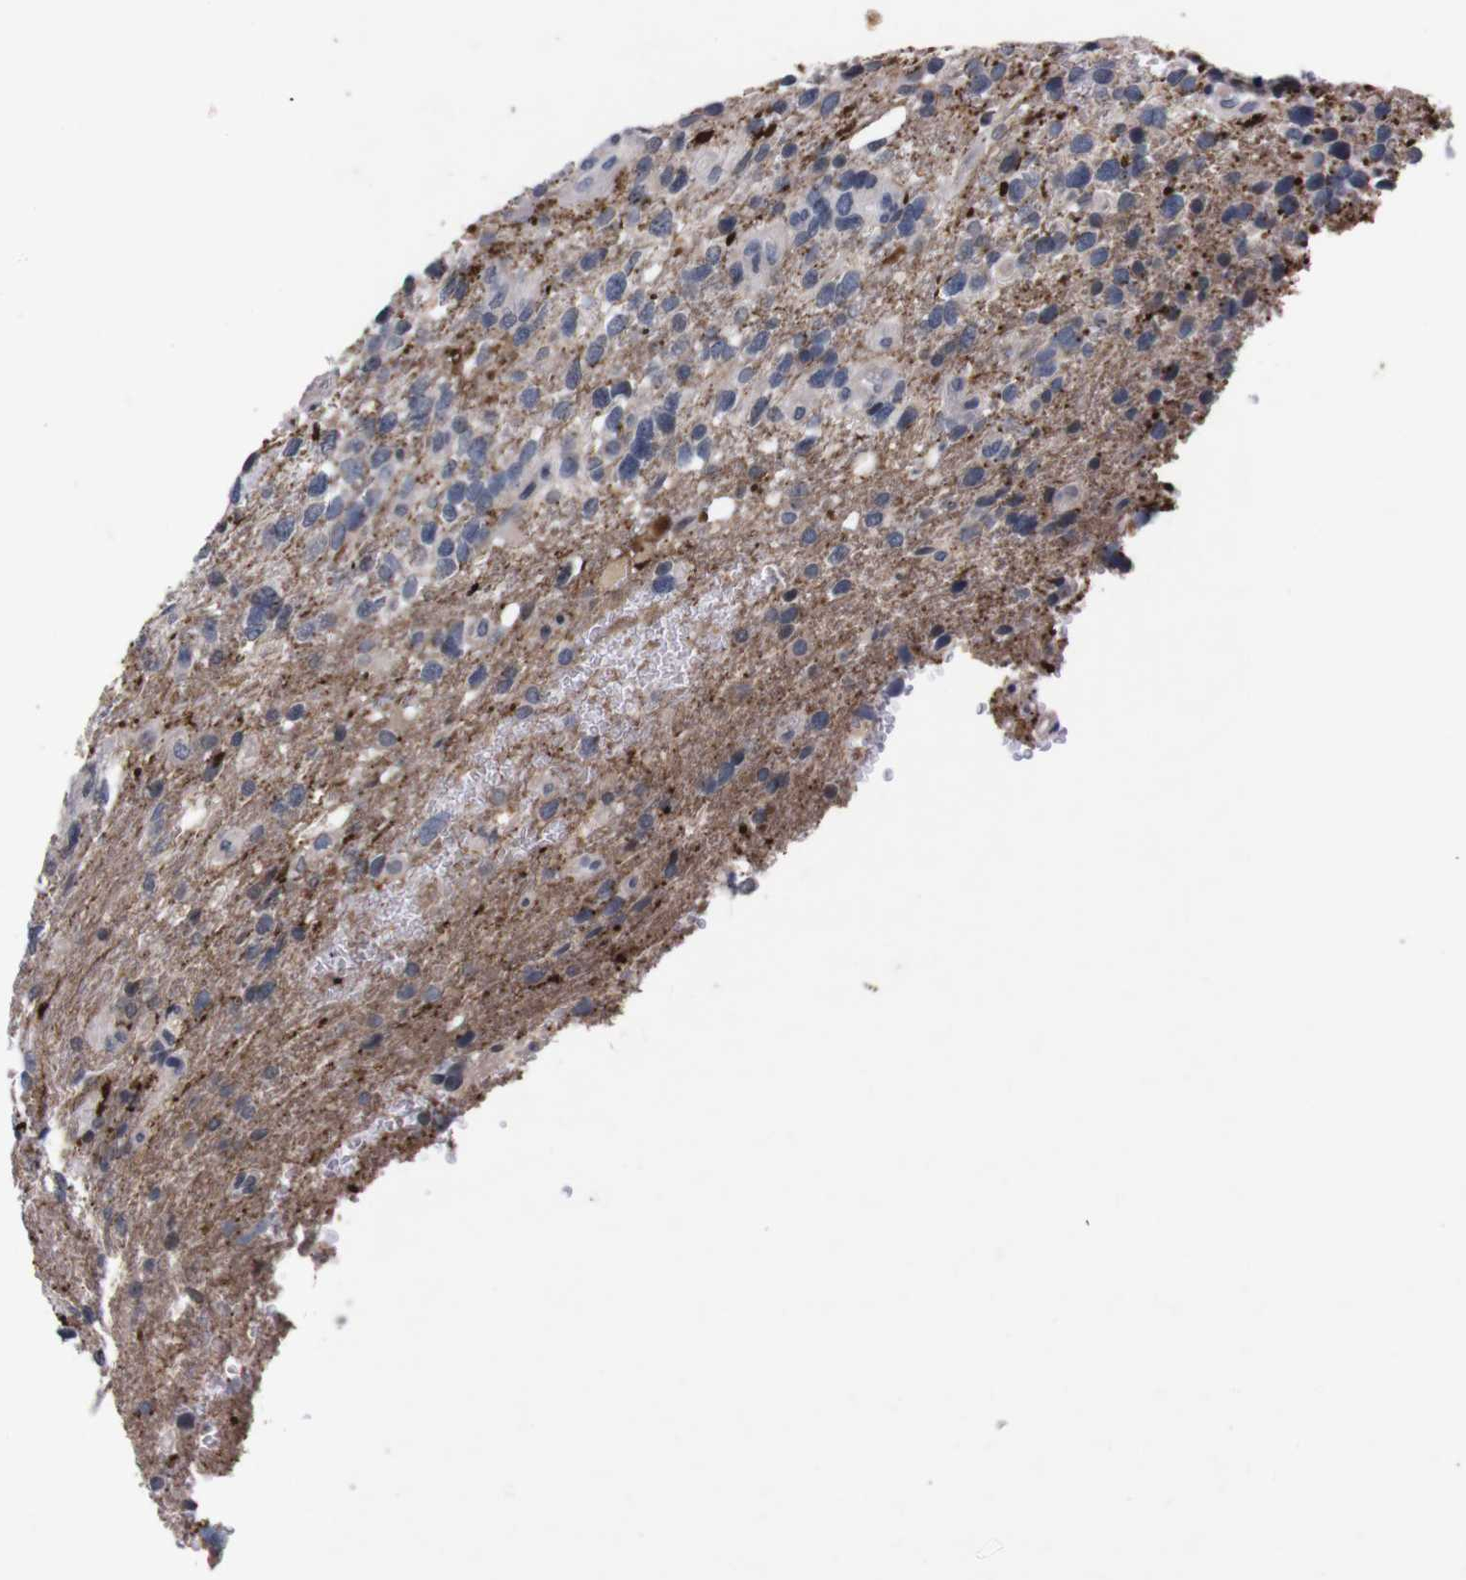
{"staining": {"intensity": "weak", "quantity": "25%-75%", "location": "cytoplasmic/membranous"}, "tissue": "glioma", "cell_type": "Tumor cells", "image_type": "cancer", "snomed": [{"axis": "morphology", "description": "Glioma, malignant, High grade"}, {"axis": "topography", "description": "Brain"}], "caption": "Human glioma stained for a protein (brown) exhibits weak cytoplasmic/membranous positive staining in approximately 25%-75% of tumor cells.", "gene": "TNFRSF21", "patient": {"sex": "female", "age": 58}}